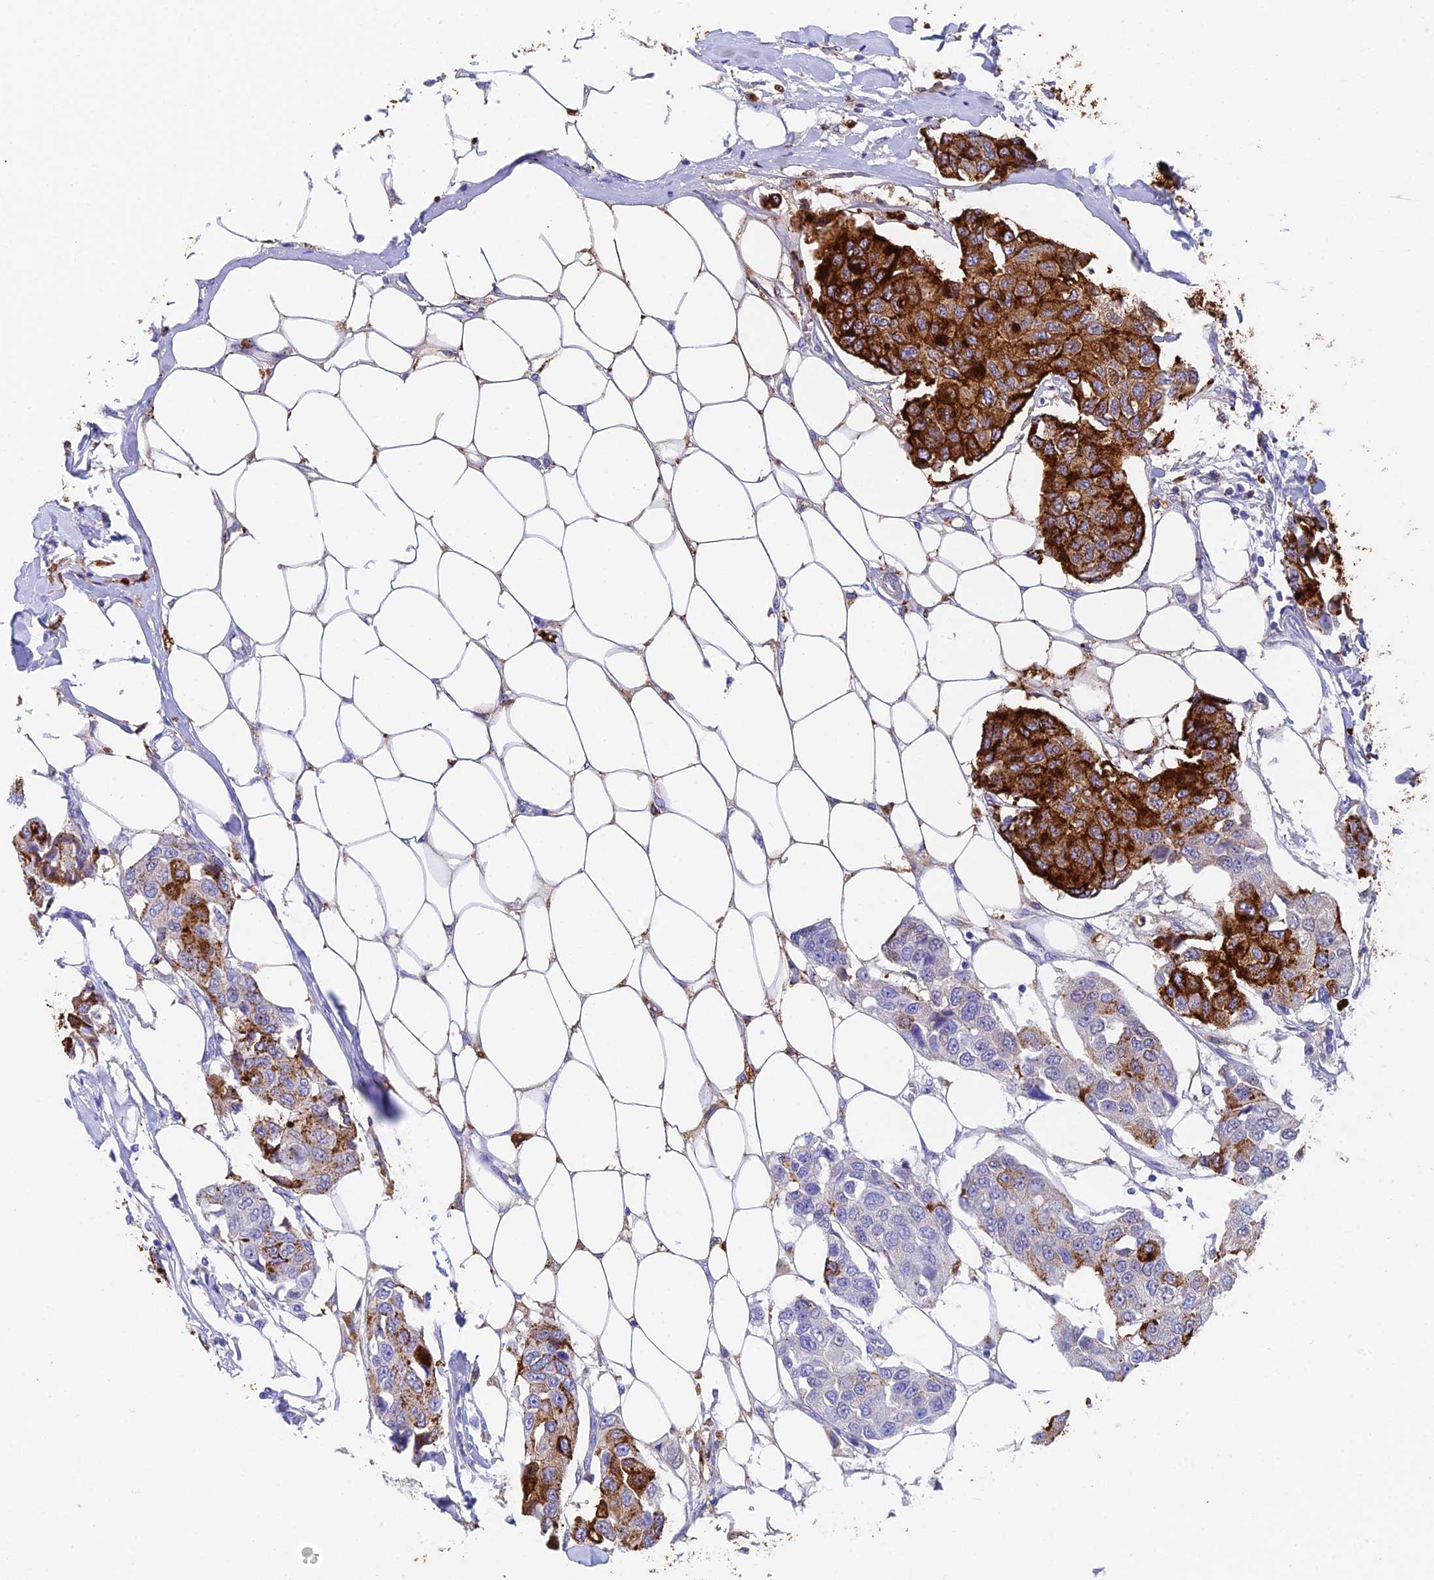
{"staining": {"intensity": "strong", "quantity": "25%-75%", "location": "cytoplasmic/membranous"}, "tissue": "breast cancer", "cell_type": "Tumor cells", "image_type": "cancer", "snomed": [{"axis": "morphology", "description": "Duct carcinoma"}, {"axis": "topography", "description": "Breast"}], "caption": "Breast cancer (infiltrating ductal carcinoma) was stained to show a protein in brown. There is high levels of strong cytoplasmic/membranous expression in about 25%-75% of tumor cells.", "gene": "ADAMTS13", "patient": {"sex": "female", "age": 80}}